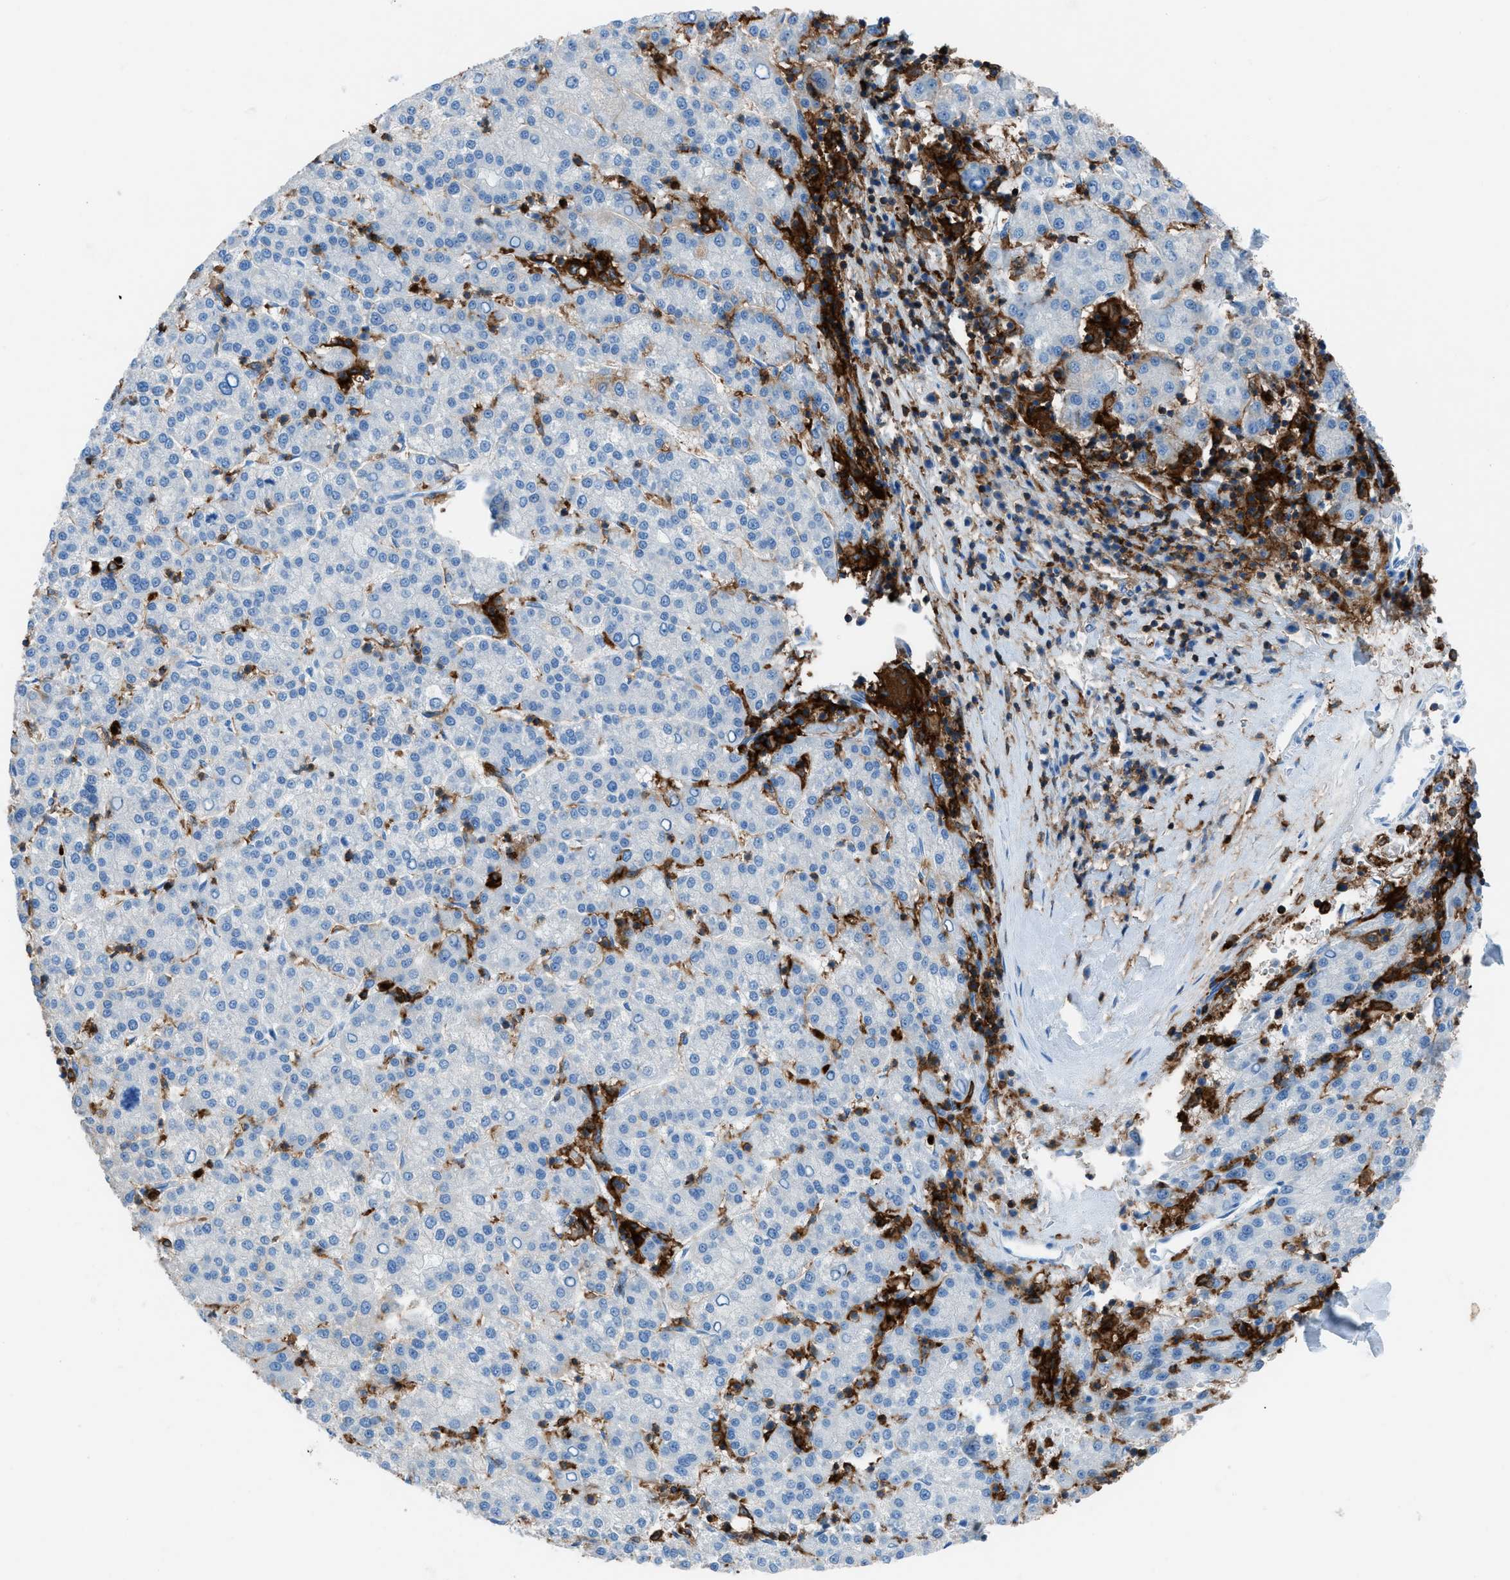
{"staining": {"intensity": "negative", "quantity": "none", "location": "none"}, "tissue": "liver cancer", "cell_type": "Tumor cells", "image_type": "cancer", "snomed": [{"axis": "morphology", "description": "Carcinoma, Hepatocellular, NOS"}, {"axis": "topography", "description": "Liver"}], "caption": "Tumor cells show no significant staining in liver hepatocellular carcinoma.", "gene": "ITGB2", "patient": {"sex": "female", "age": 58}}